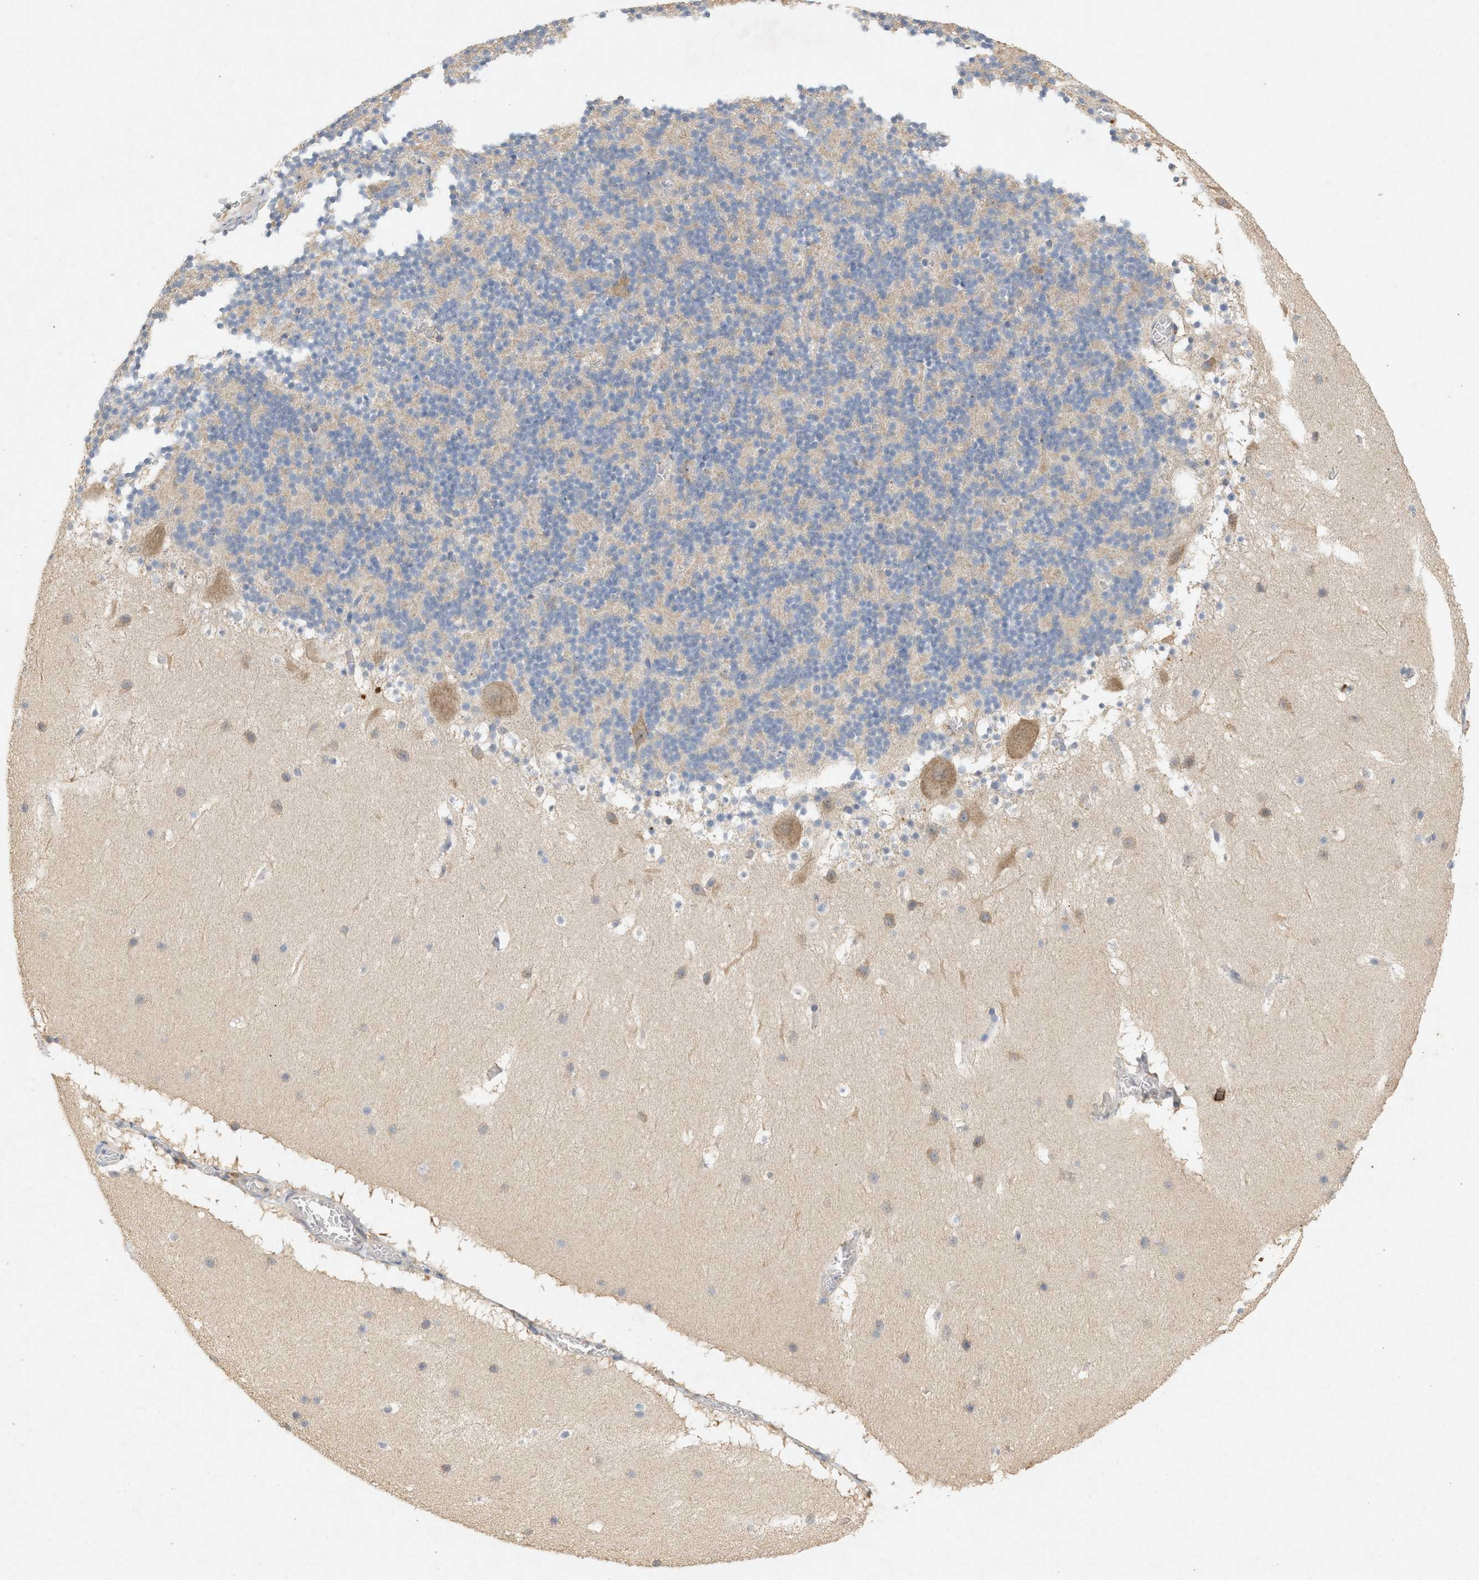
{"staining": {"intensity": "weak", "quantity": "<25%", "location": "cytoplasmic/membranous"}, "tissue": "cerebellum", "cell_type": "Cells in granular layer", "image_type": "normal", "snomed": [{"axis": "morphology", "description": "Normal tissue, NOS"}, {"axis": "topography", "description": "Cerebellum"}], "caption": "Cells in granular layer show no significant positivity in unremarkable cerebellum. Brightfield microscopy of immunohistochemistry stained with DAB (brown) and hematoxylin (blue), captured at high magnification.", "gene": "DCAF7", "patient": {"sex": "male", "age": 45}}